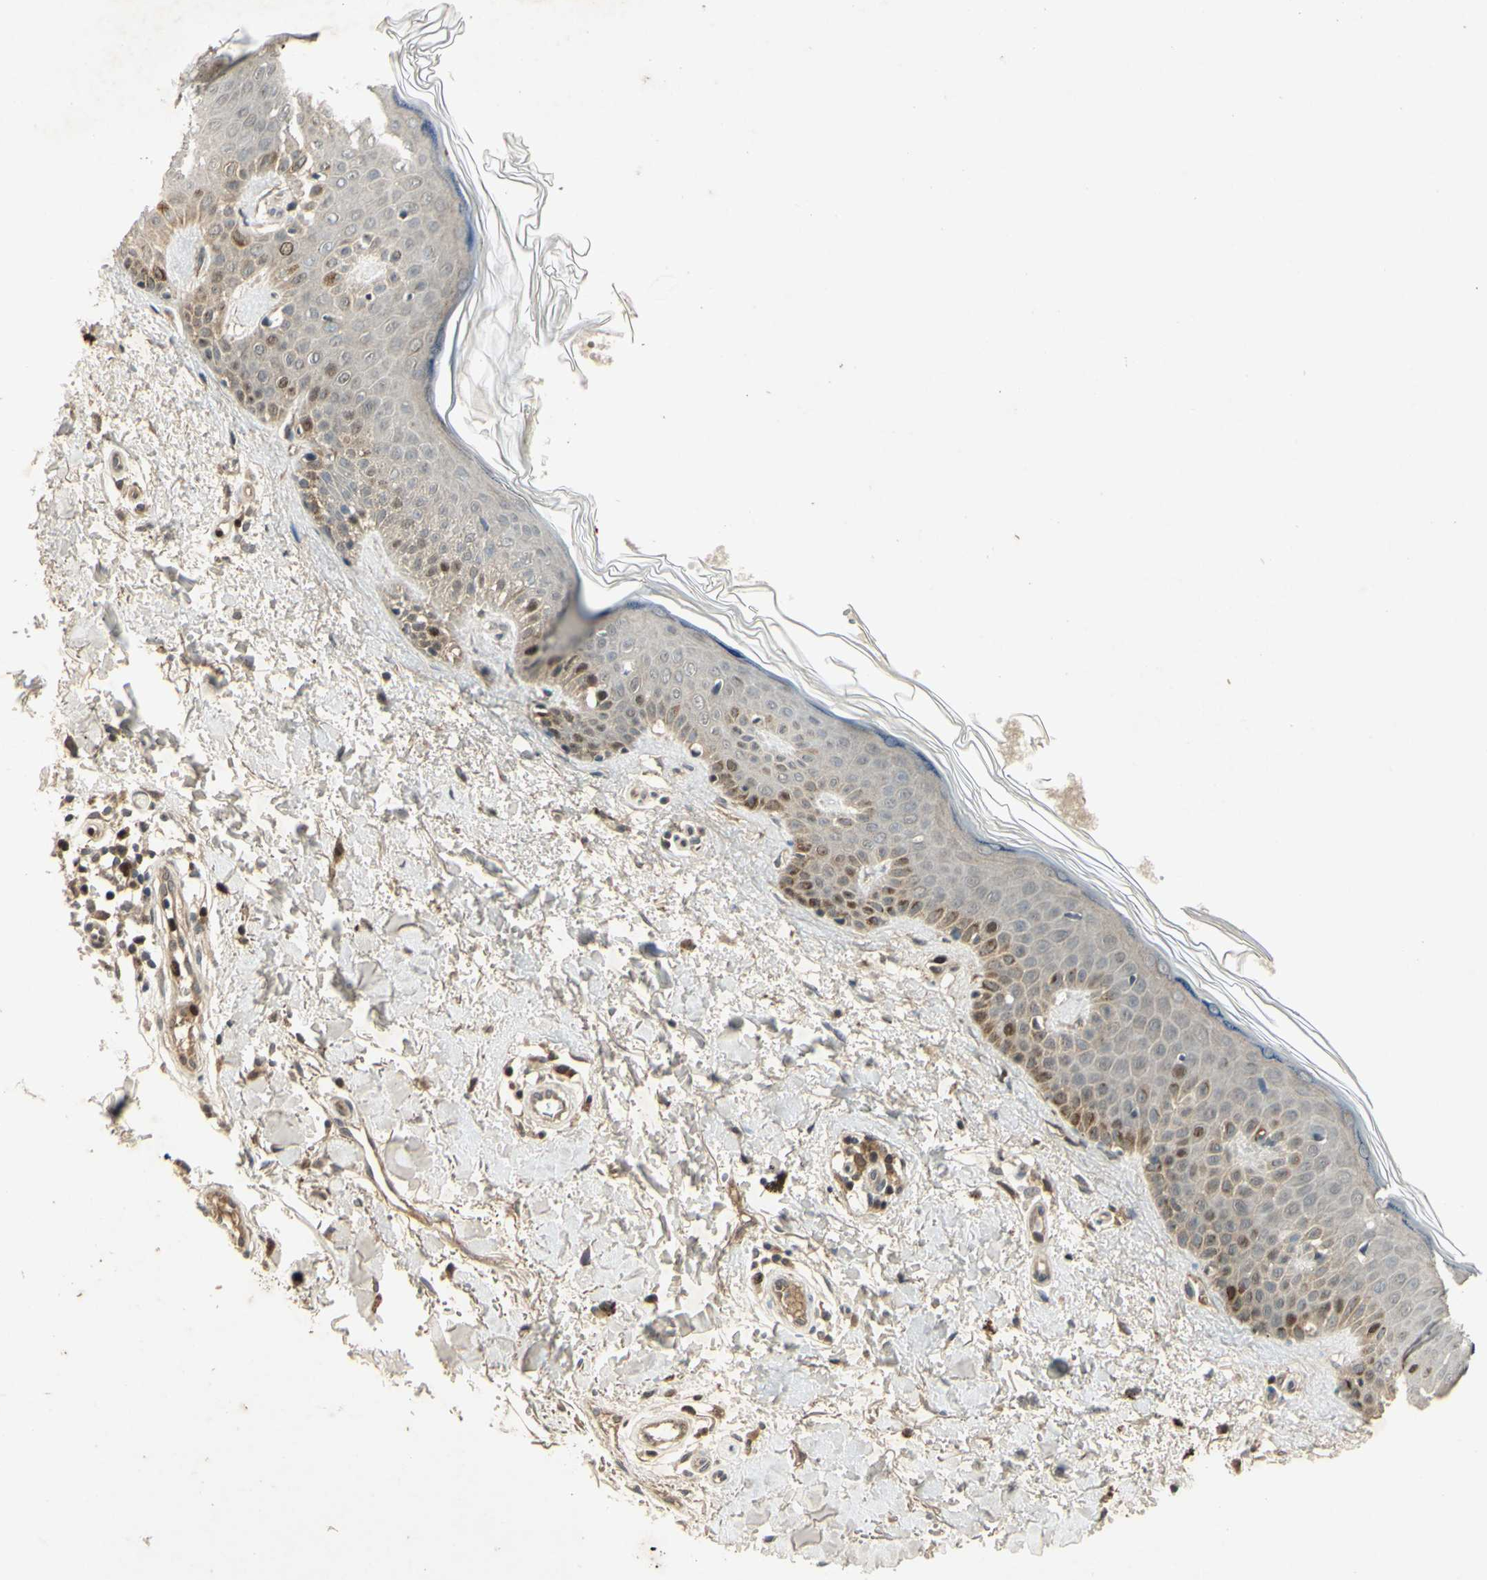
{"staining": {"intensity": "negative", "quantity": "none", "location": "none"}, "tissue": "skin", "cell_type": "Fibroblasts", "image_type": "normal", "snomed": [{"axis": "morphology", "description": "Normal tissue, NOS"}, {"axis": "topography", "description": "Skin"}], "caption": "Fibroblasts show no significant protein positivity in benign skin.", "gene": "RAD18", "patient": {"sex": "male", "age": 67}}